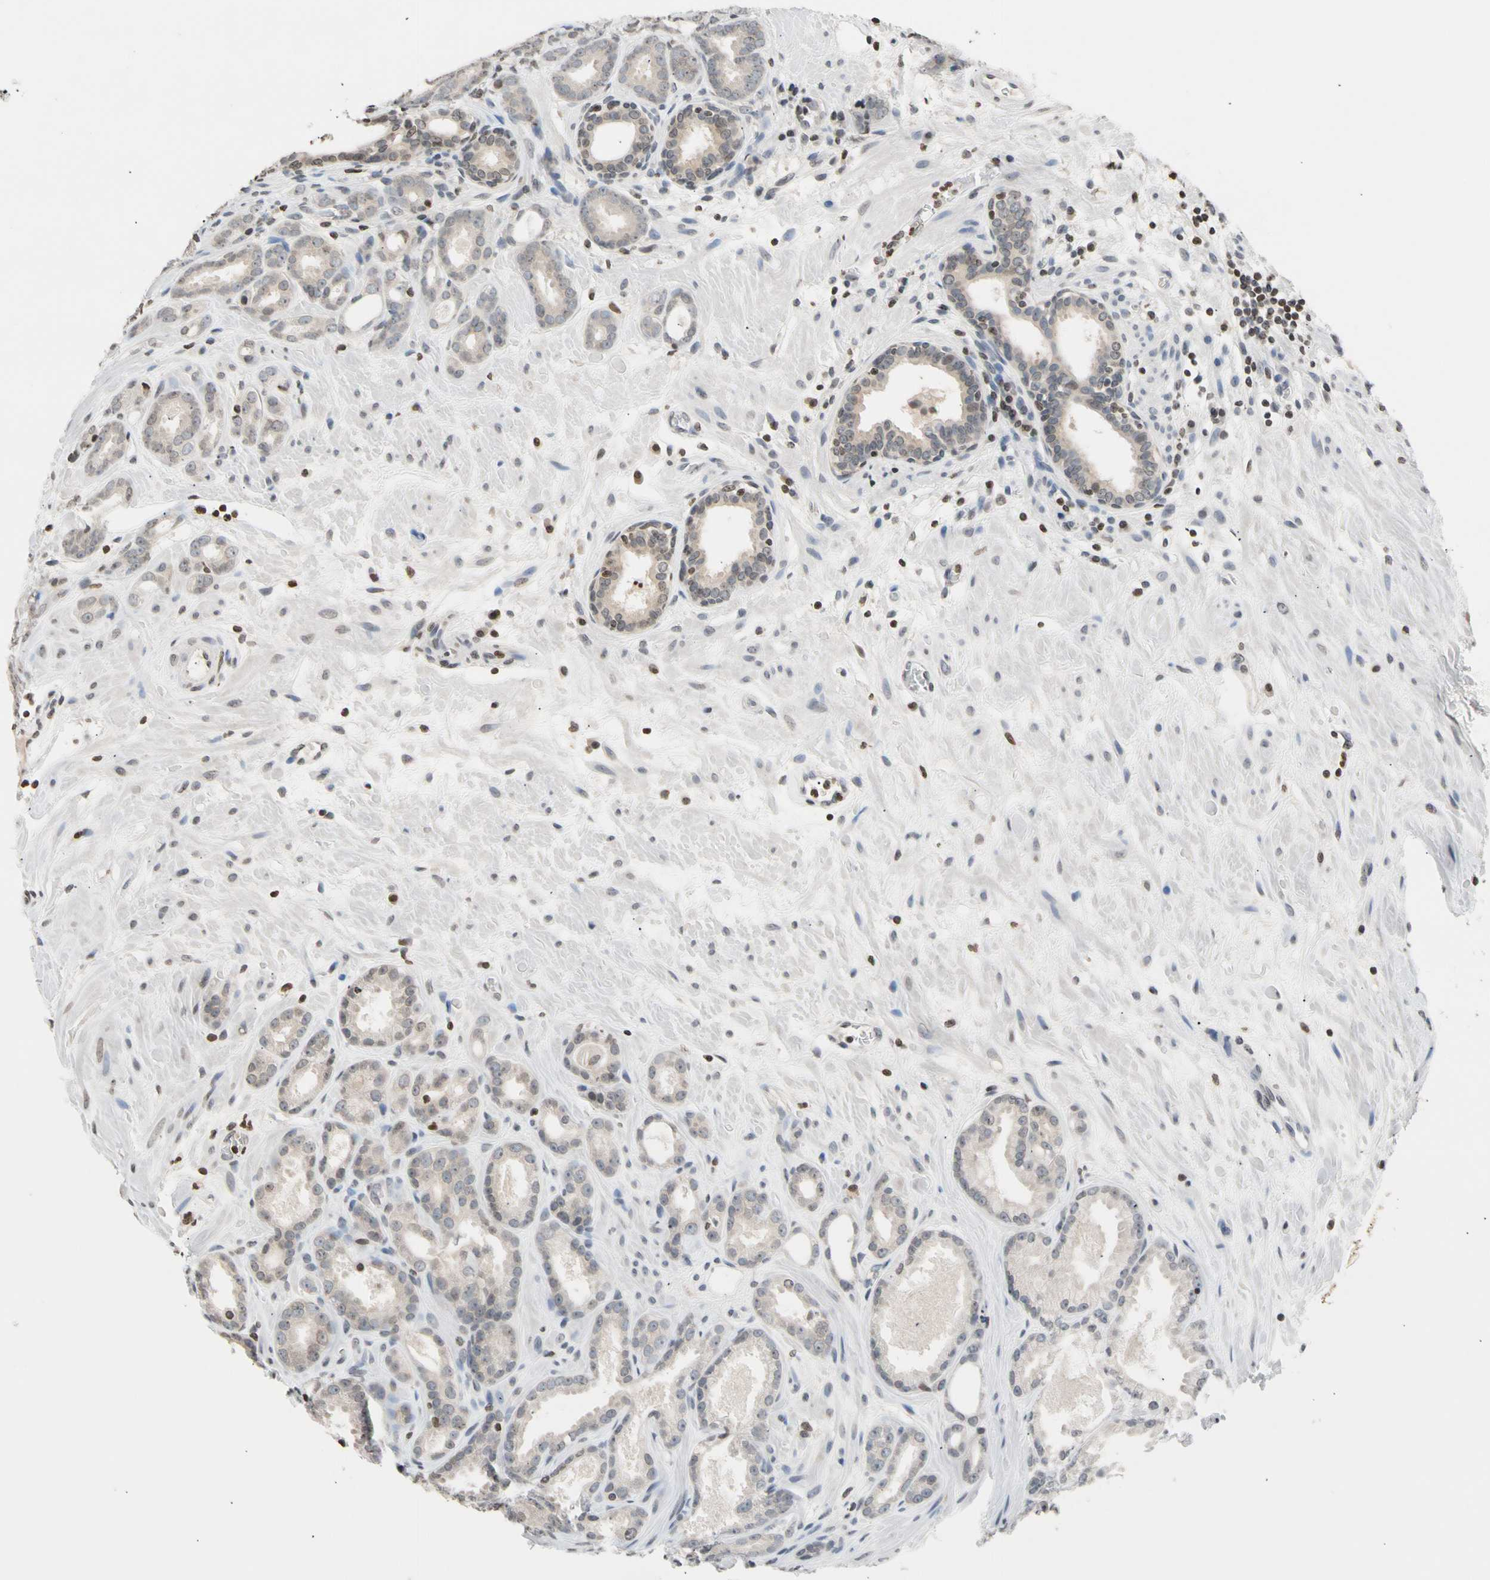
{"staining": {"intensity": "weak", "quantity": ">75%", "location": "cytoplasmic/membranous"}, "tissue": "prostate cancer", "cell_type": "Tumor cells", "image_type": "cancer", "snomed": [{"axis": "morphology", "description": "Adenocarcinoma, Low grade"}, {"axis": "topography", "description": "Prostate"}], "caption": "The photomicrograph shows a brown stain indicating the presence of a protein in the cytoplasmic/membranous of tumor cells in adenocarcinoma (low-grade) (prostate).", "gene": "GPX4", "patient": {"sex": "male", "age": 57}}